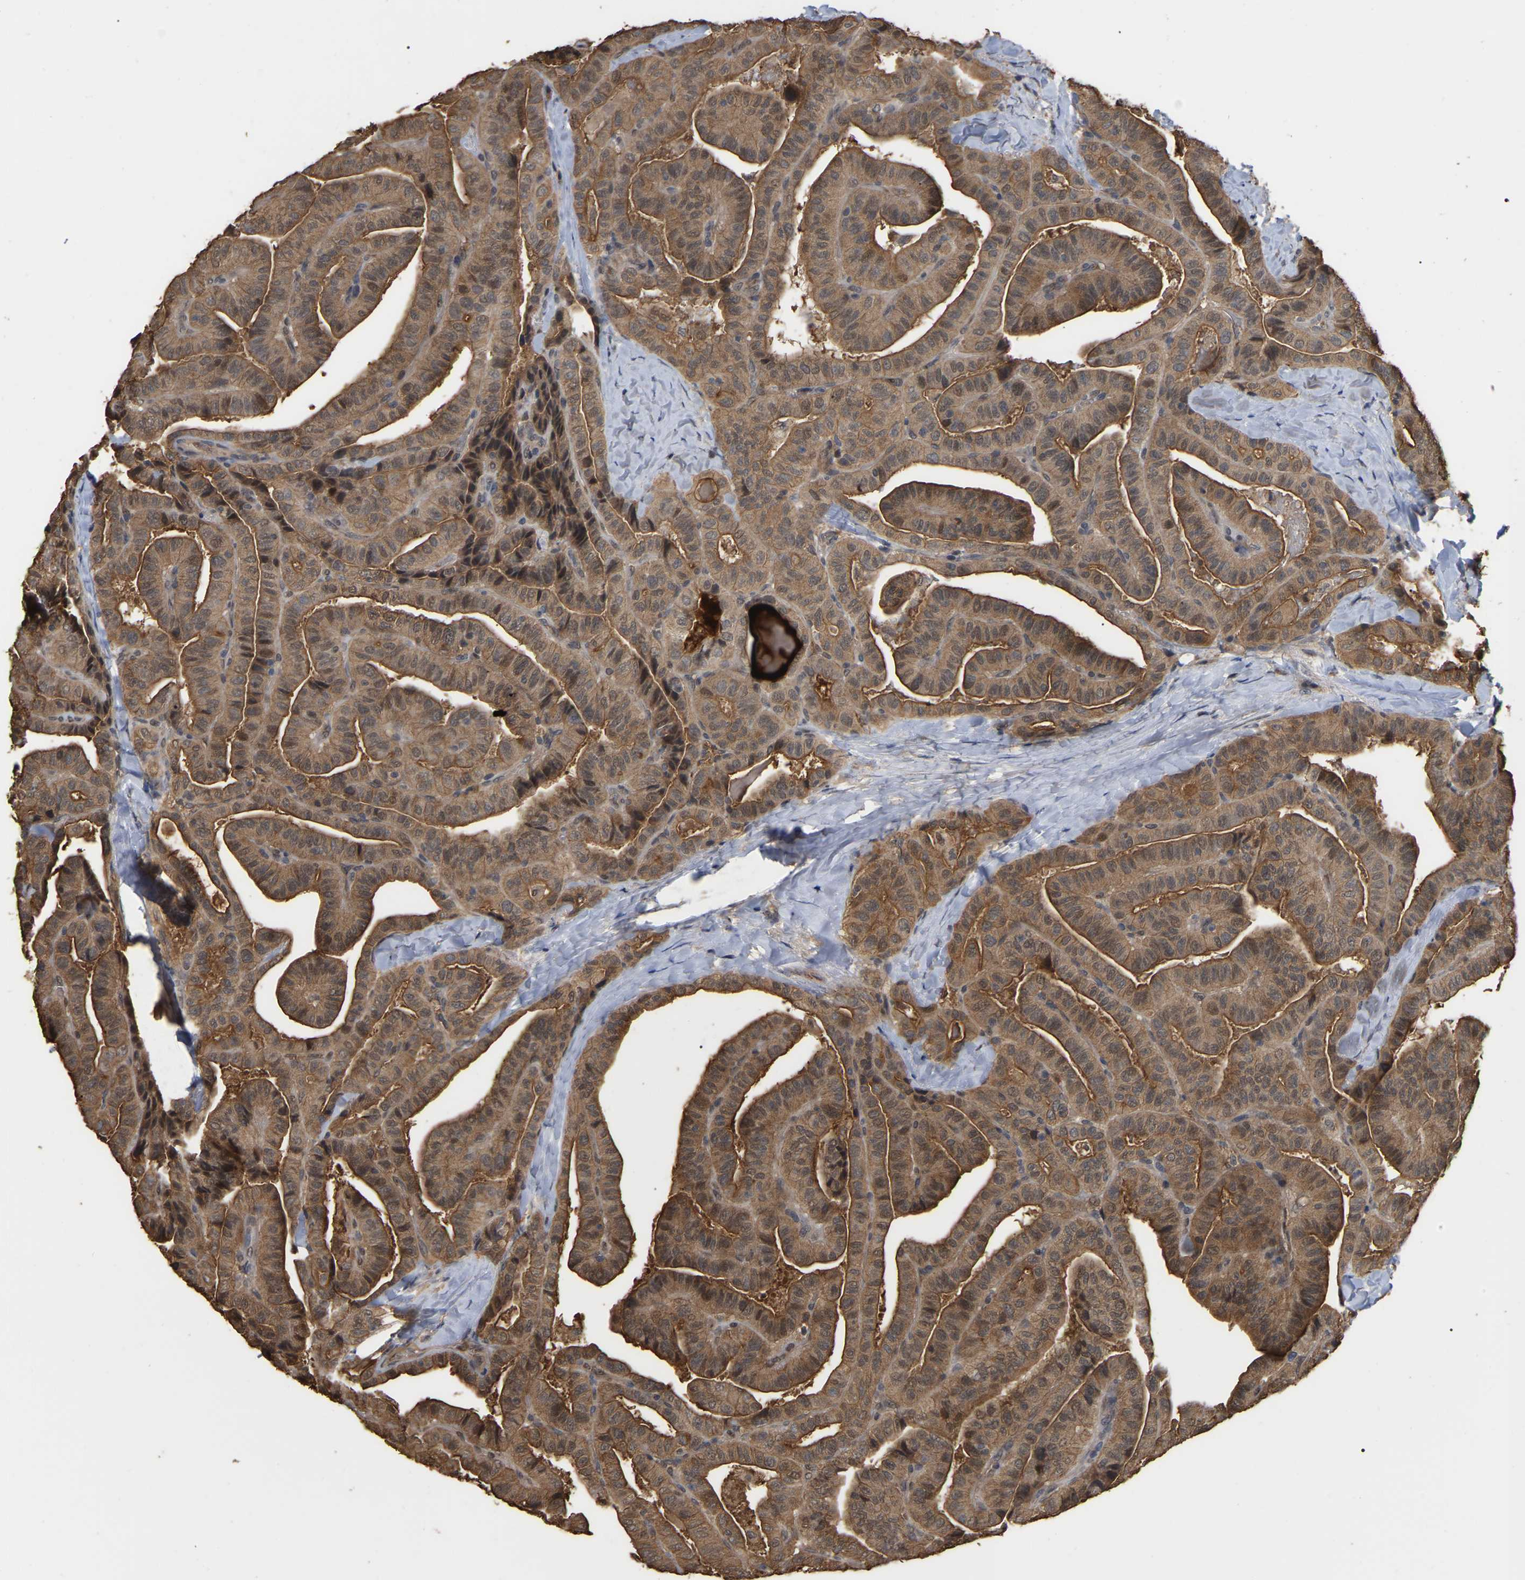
{"staining": {"intensity": "moderate", "quantity": ">75%", "location": "cytoplasmic/membranous"}, "tissue": "thyroid cancer", "cell_type": "Tumor cells", "image_type": "cancer", "snomed": [{"axis": "morphology", "description": "Papillary adenocarcinoma, NOS"}, {"axis": "topography", "description": "Thyroid gland"}], "caption": "Moderate cytoplasmic/membranous protein expression is appreciated in approximately >75% of tumor cells in thyroid cancer (papillary adenocarcinoma).", "gene": "FAM219A", "patient": {"sex": "male", "age": 77}}